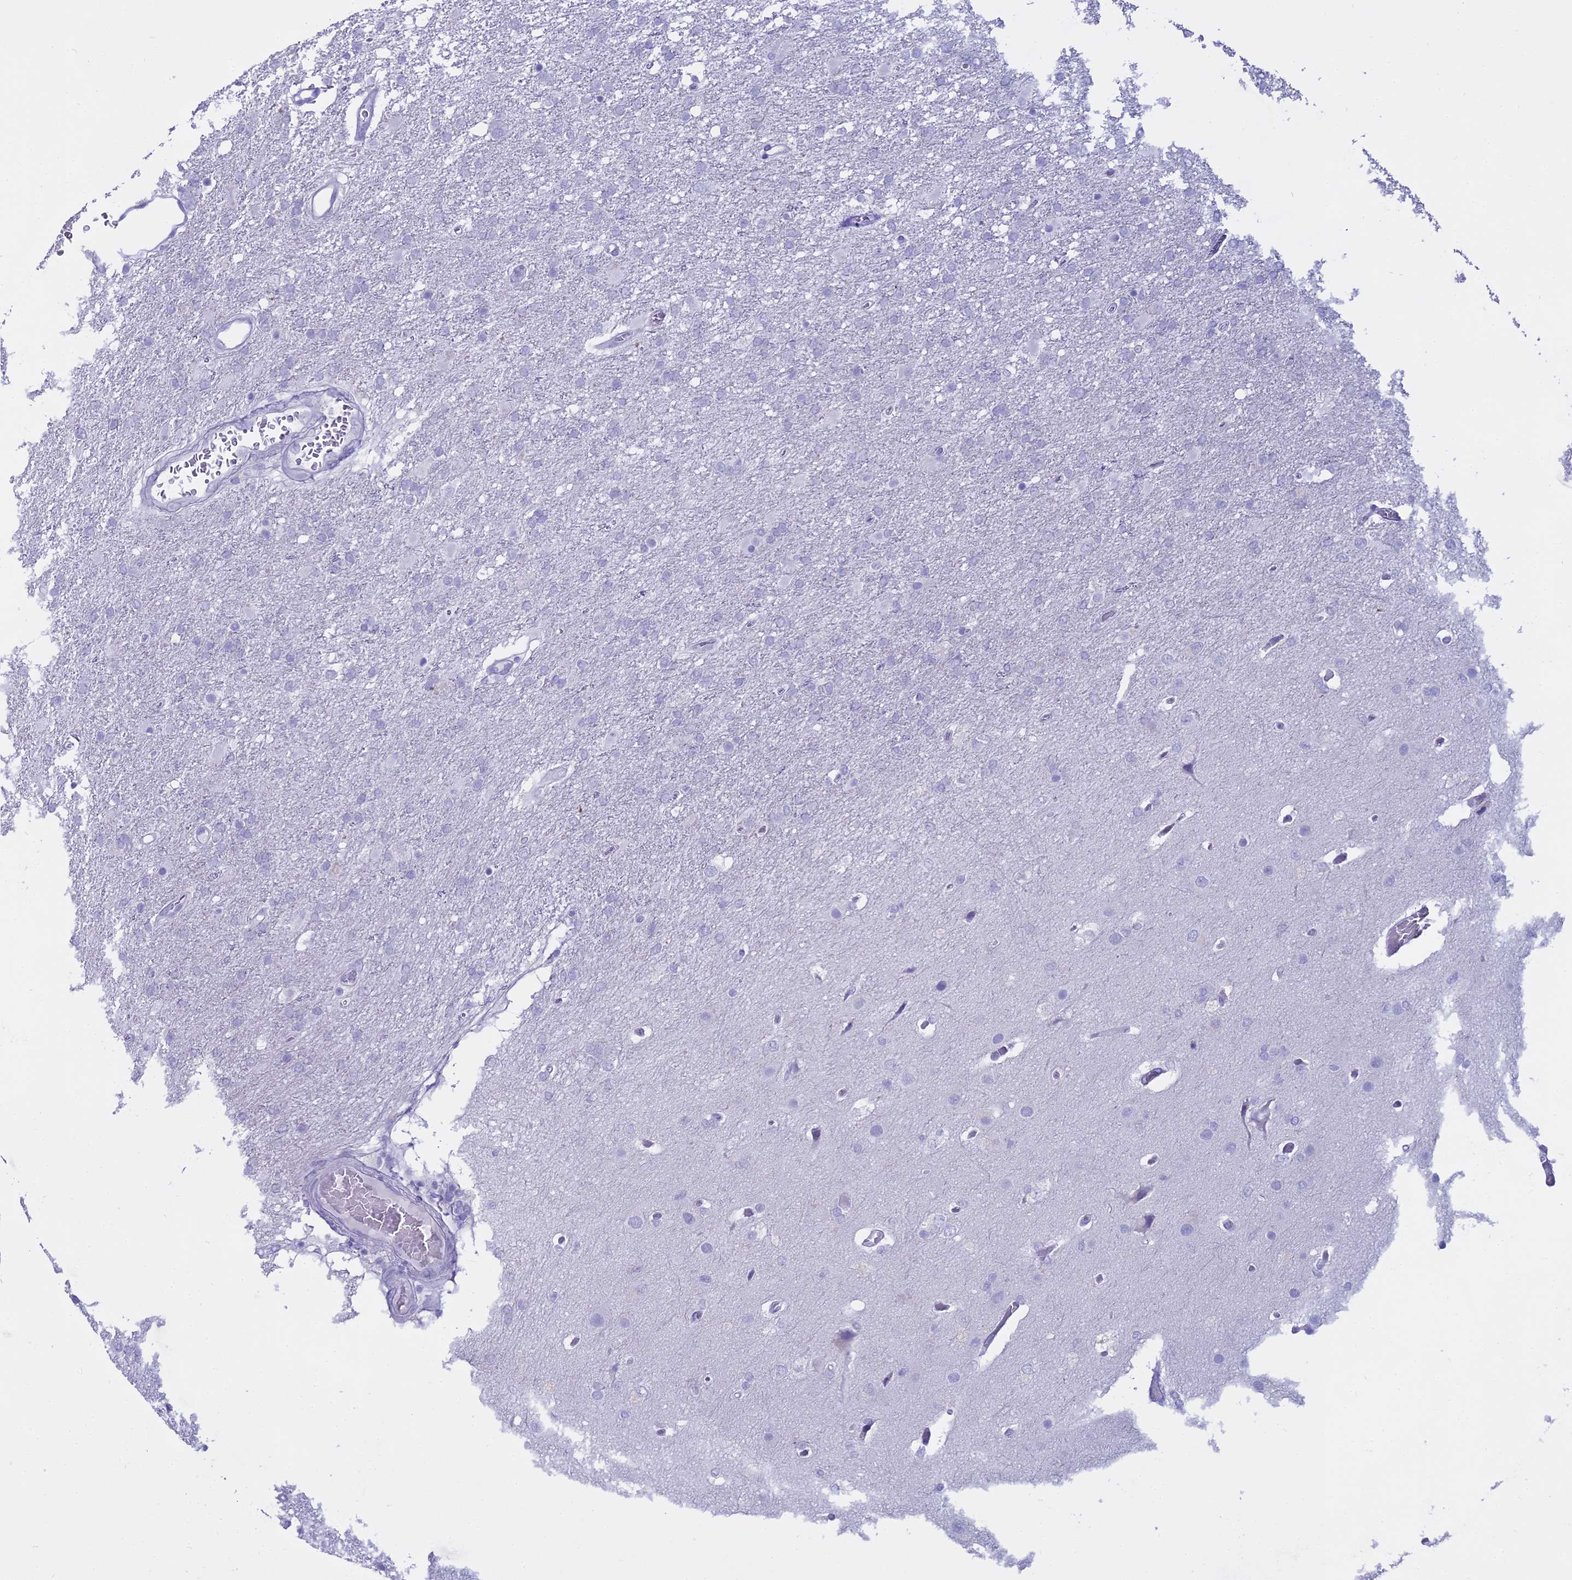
{"staining": {"intensity": "negative", "quantity": "none", "location": "none"}, "tissue": "glioma", "cell_type": "Tumor cells", "image_type": "cancer", "snomed": [{"axis": "morphology", "description": "Glioma, malignant, High grade"}, {"axis": "topography", "description": "Brain"}], "caption": "Malignant high-grade glioma was stained to show a protein in brown. There is no significant staining in tumor cells.", "gene": "ALPP", "patient": {"sex": "female", "age": 74}}